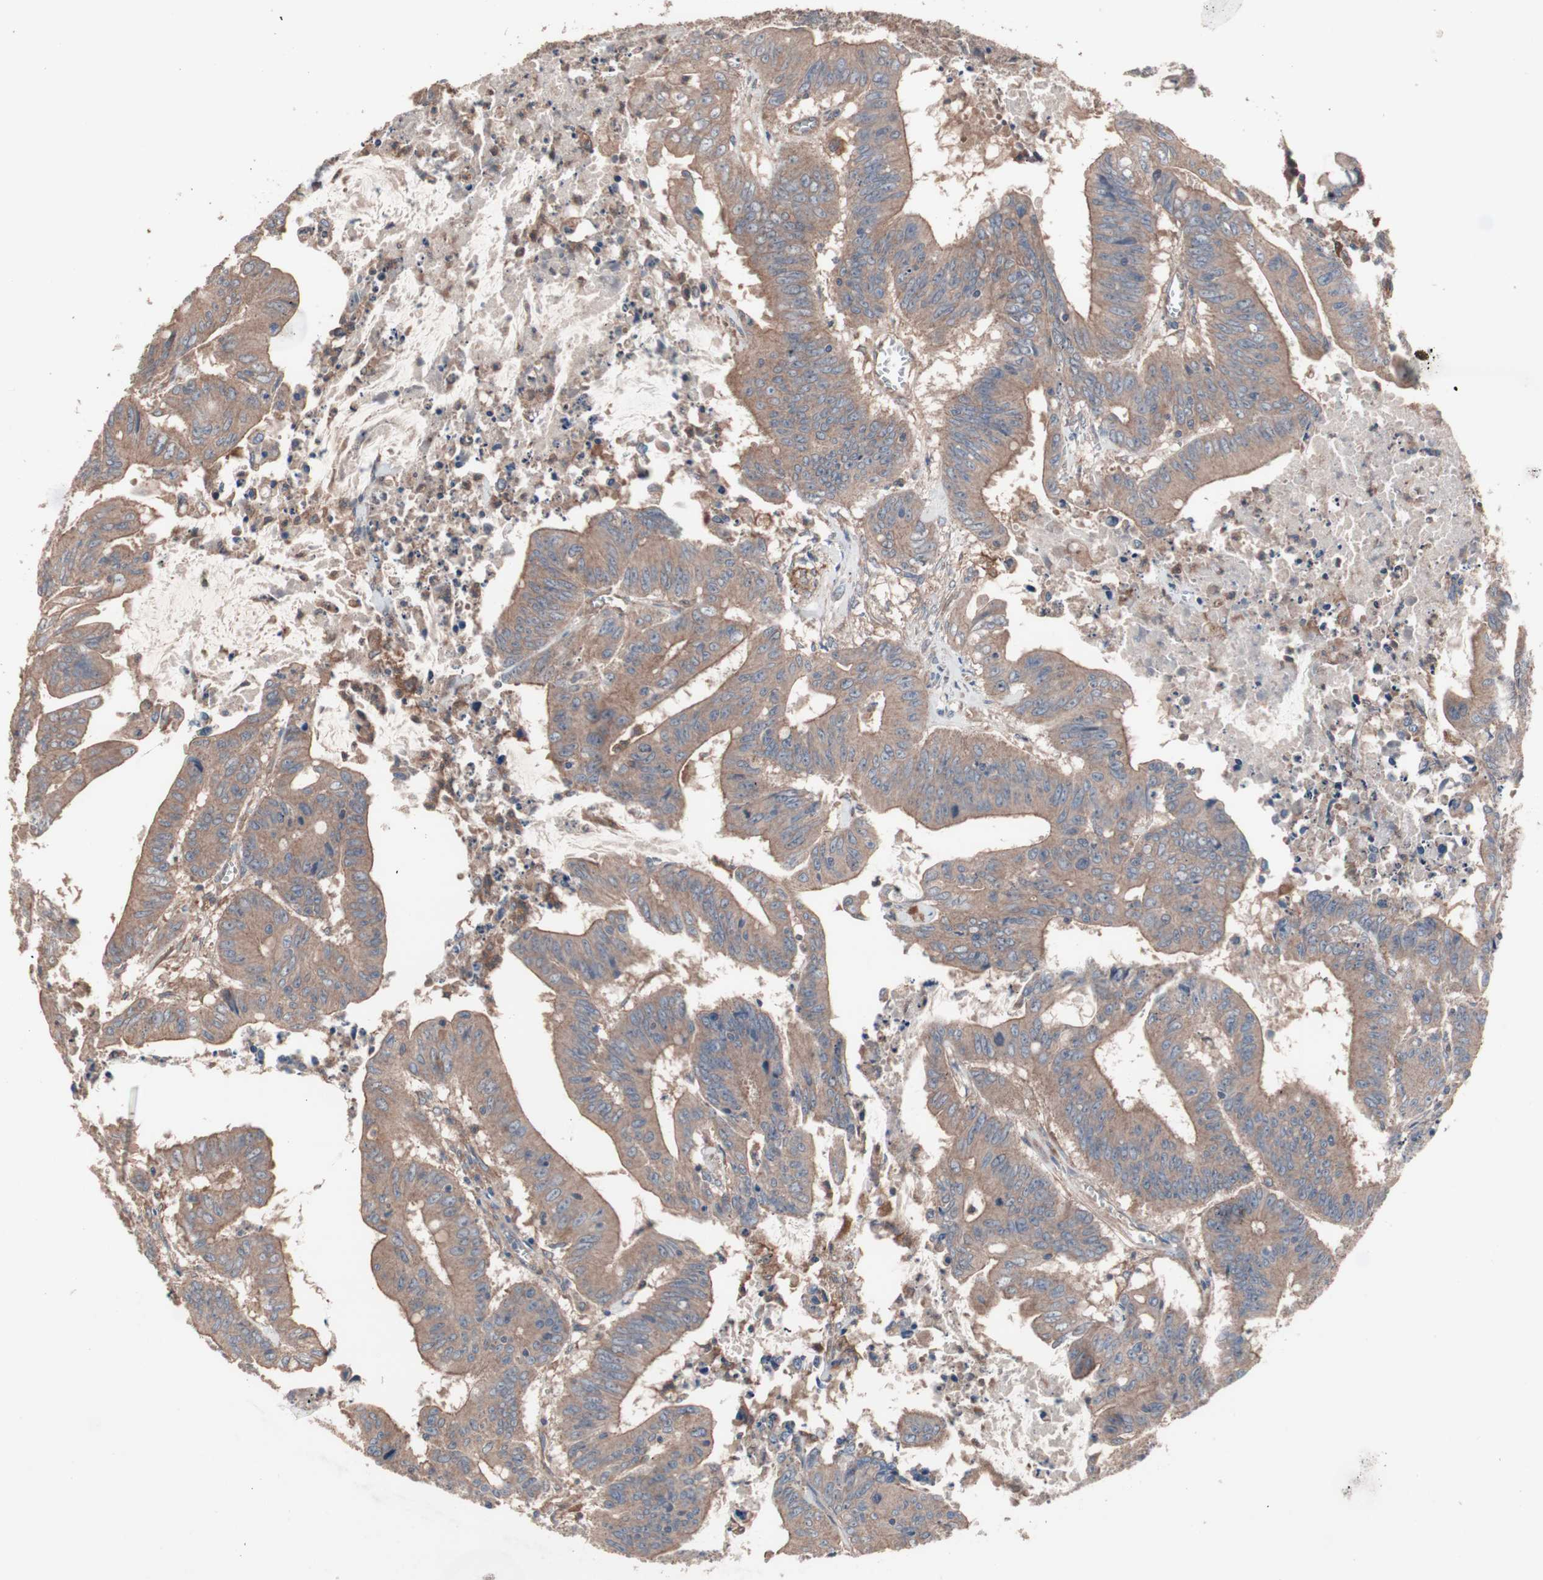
{"staining": {"intensity": "moderate", "quantity": ">75%", "location": "cytoplasmic/membranous"}, "tissue": "colorectal cancer", "cell_type": "Tumor cells", "image_type": "cancer", "snomed": [{"axis": "morphology", "description": "Adenocarcinoma, NOS"}, {"axis": "topography", "description": "Colon"}], "caption": "Adenocarcinoma (colorectal) stained with IHC exhibits moderate cytoplasmic/membranous positivity in about >75% of tumor cells.", "gene": "ATG7", "patient": {"sex": "male", "age": 45}}